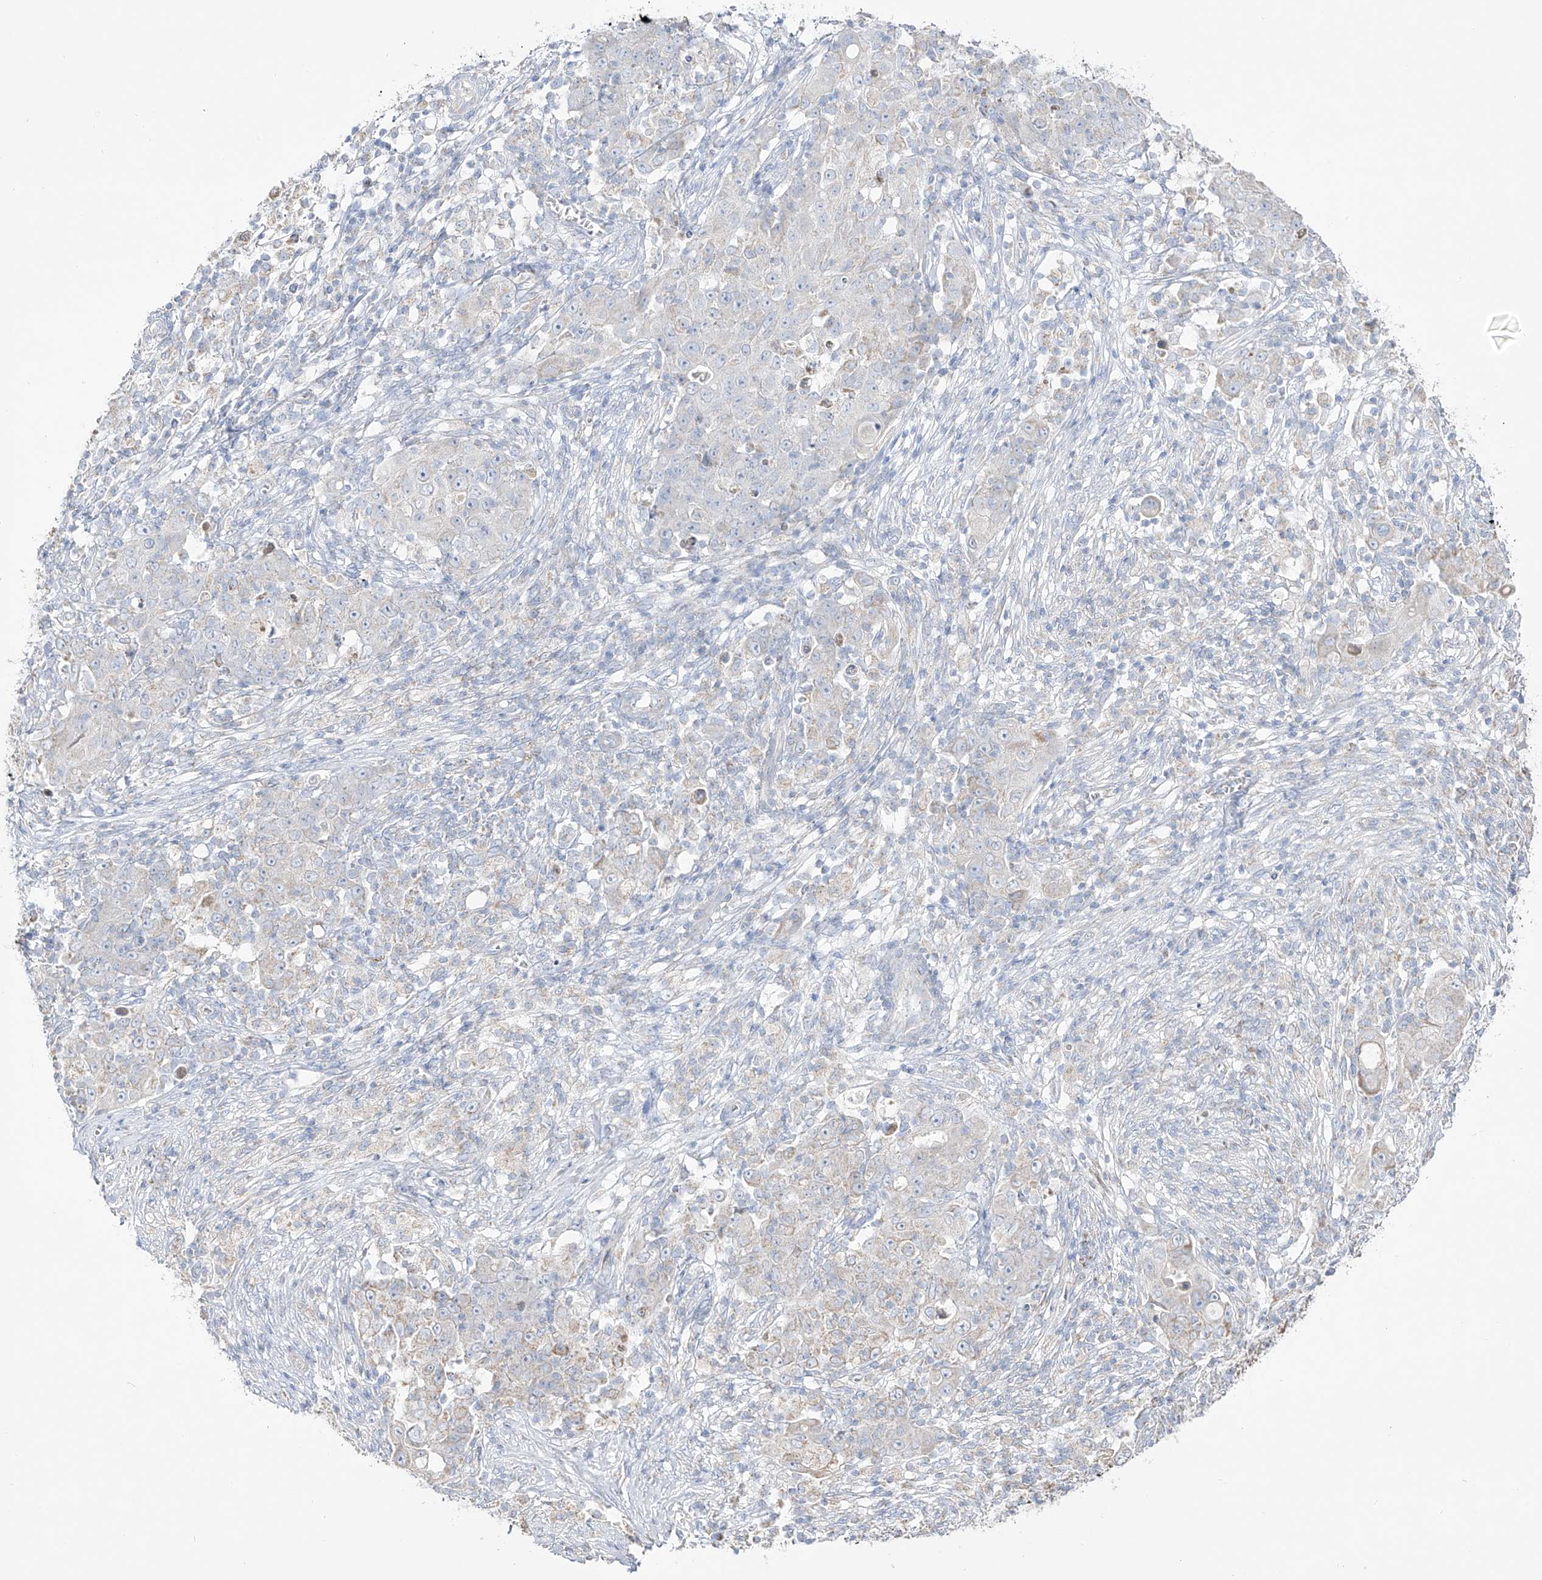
{"staining": {"intensity": "negative", "quantity": "none", "location": "none"}, "tissue": "ovarian cancer", "cell_type": "Tumor cells", "image_type": "cancer", "snomed": [{"axis": "morphology", "description": "Carcinoma, endometroid"}, {"axis": "topography", "description": "Ovary"}], "caption": "Immunohistochemistry (IHC) of human endometroid carcinoma (ovarian) exhibits no staining in tumor cells. The staining was performed using DAB to visualize the protein expression in brown, while the nuclei were stained in blue with hematoxylin (Magnification: 20x).", "gene": "RCHY1", "patient": {"sex": "female", "age": 42}}